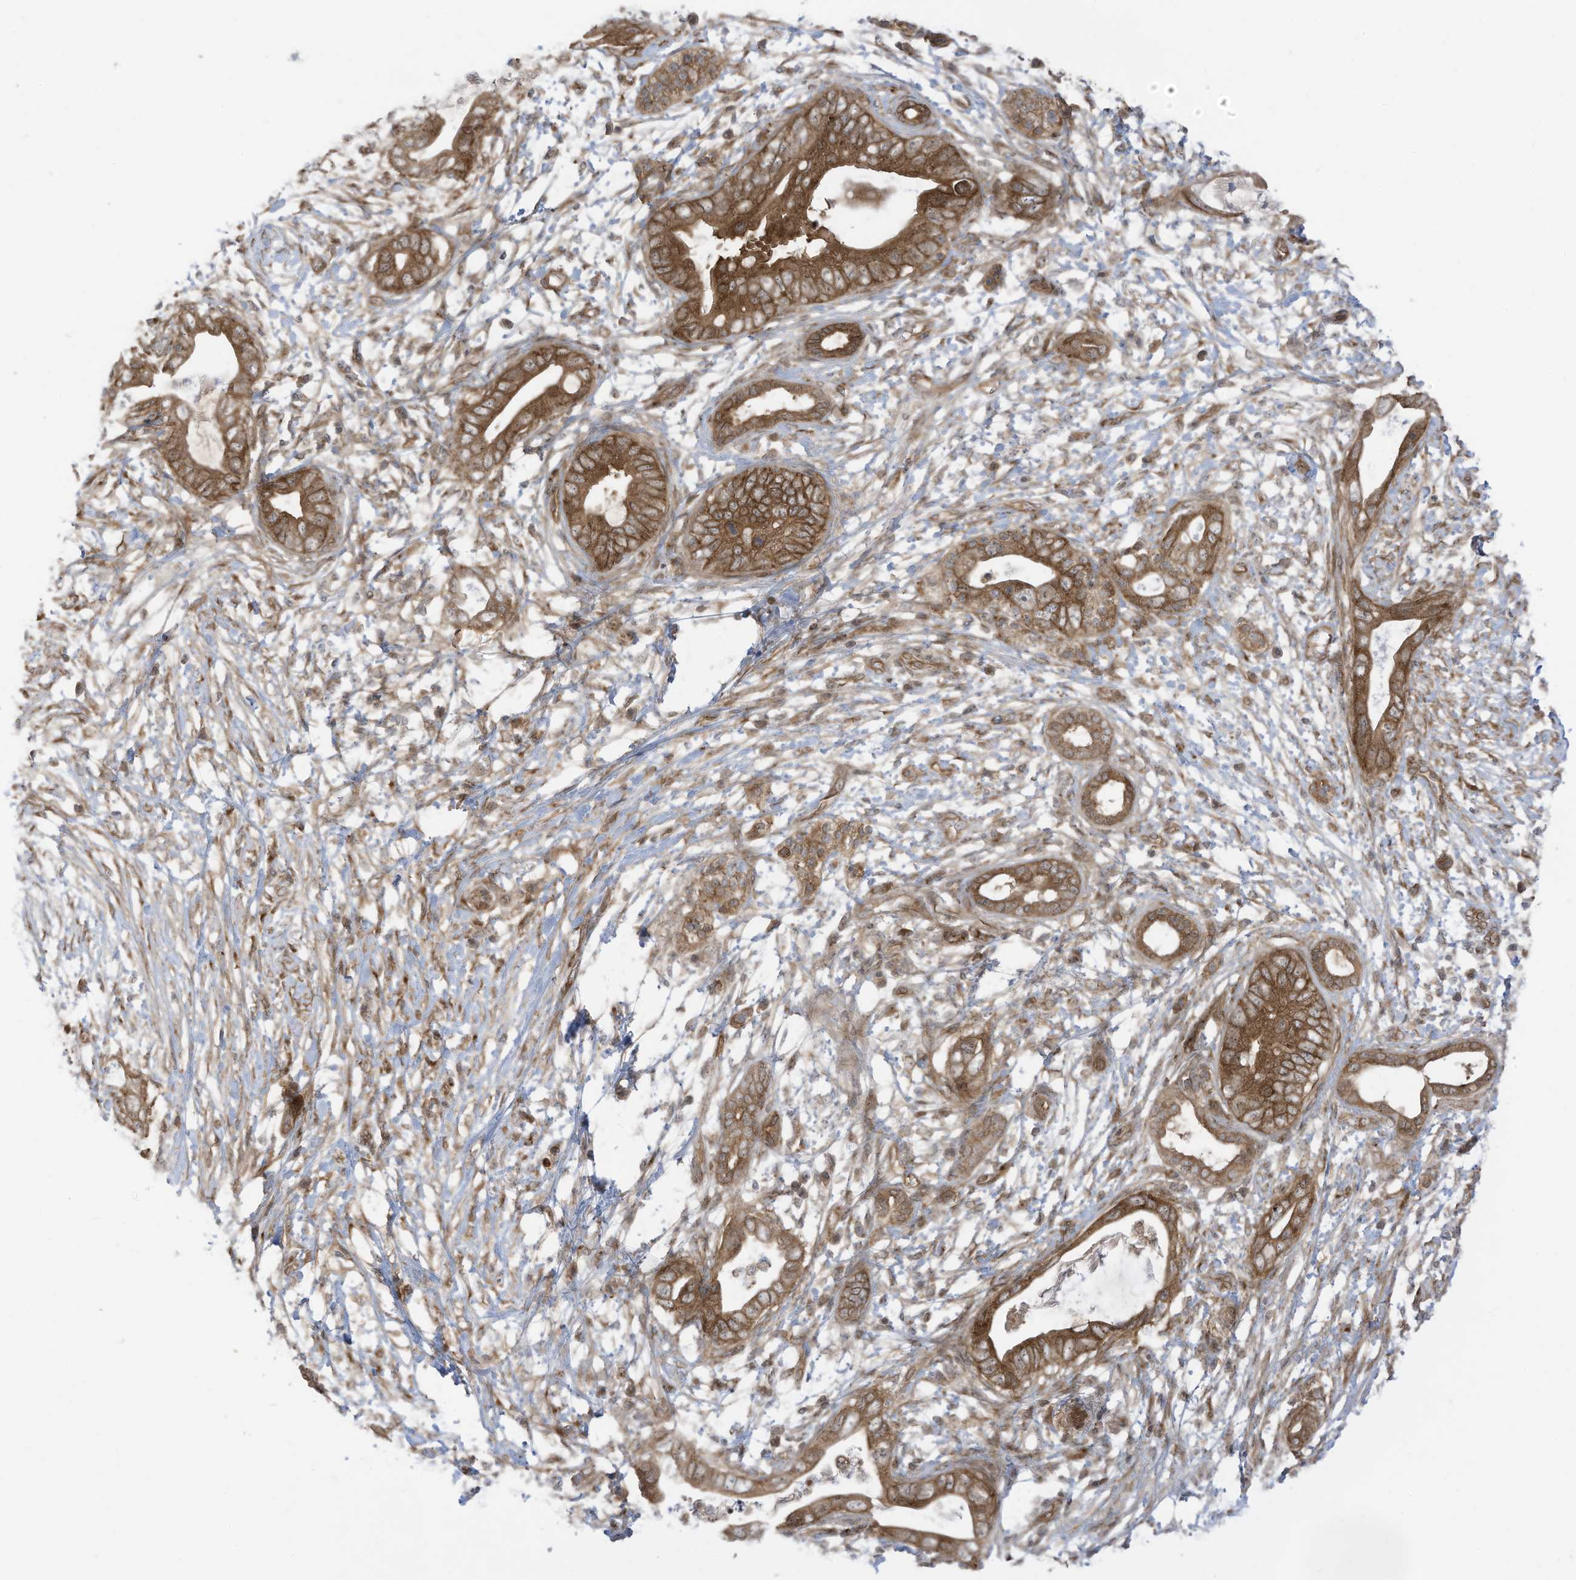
{"staining": {"intensity": "moderate", "quantity": ">75%", "location": "cytoplasmic/membranous"}, "tissue": "pancreatic cancer", "cell_type": "Tumor cells", "image_type": "cancer", "snomed": [{"axis": "morphology", "description": "Adenocarcinoma, NOS"}, {"axis": "topography", "description": "Pancreas"}], "caption": "Pancreatic adenocarcinoma stained for a protein (brown) shows moderate cytoplasmic/membranous positive staining in about >75% of tumor cells.", "gene": "REPS1", "patient": {"sex": "male", "age": 75}}